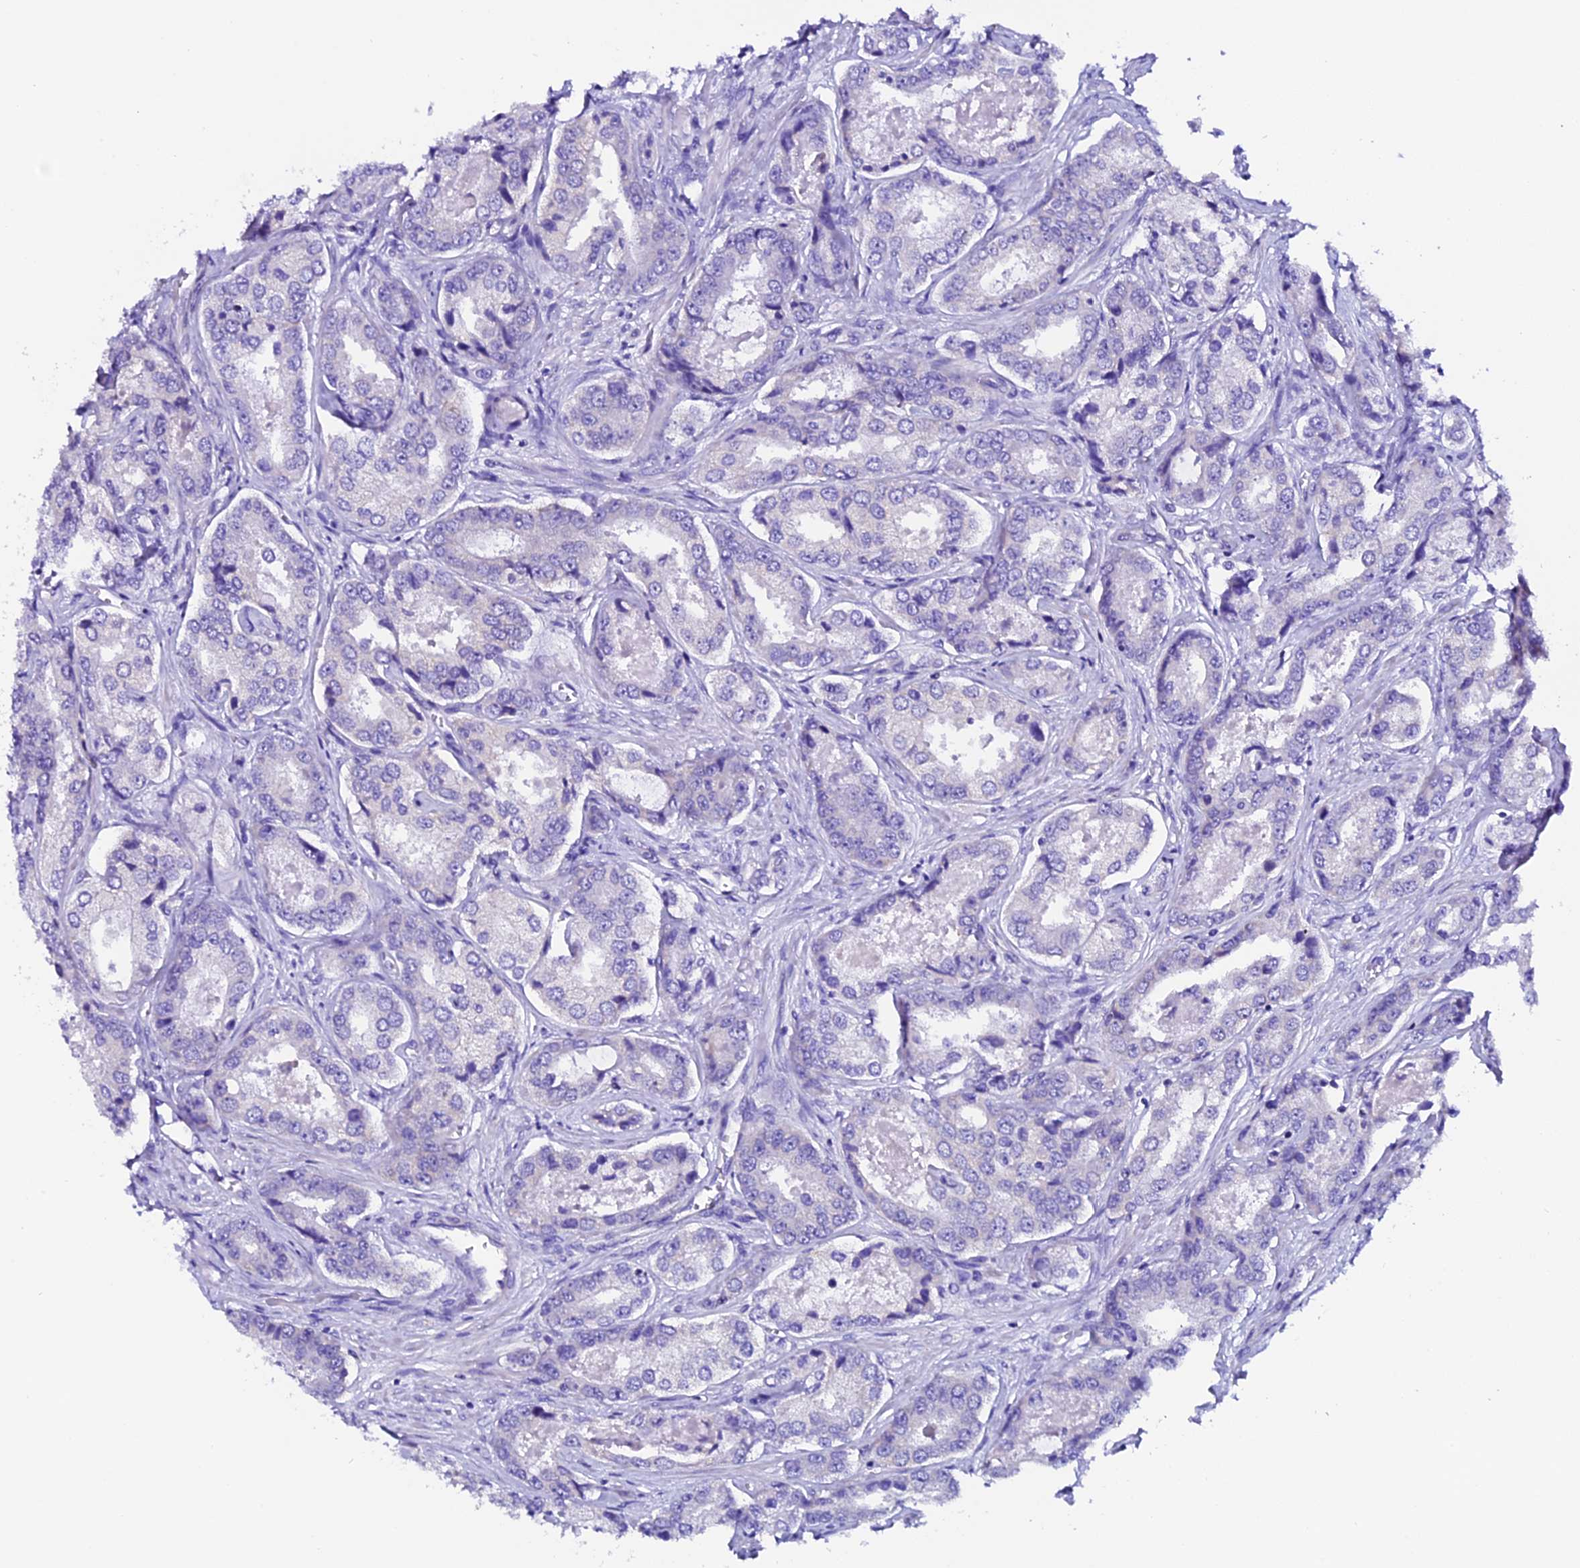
{"staining": {"intensity": "negative", "quantity": "none", "location": "none"}, "tissue": "prostate cancer", "cell_type": "Tumor cells", "image_type": "cancer", "snomed": [{"axis": "morphology", "description": "Adenocarcinoma, Low grade"}, {"axis": "topography", "description": "Prostate"}], "caption": "There is no significant staining in tumor cells of prostate low-grade adenocarcinoma. (DAB (3,3'-diaminobenzidine) immunohistochemistry with hematoxylin counter stain).", "gene": "COMTD1", "patient": {"sex": "male", "age": 68}}